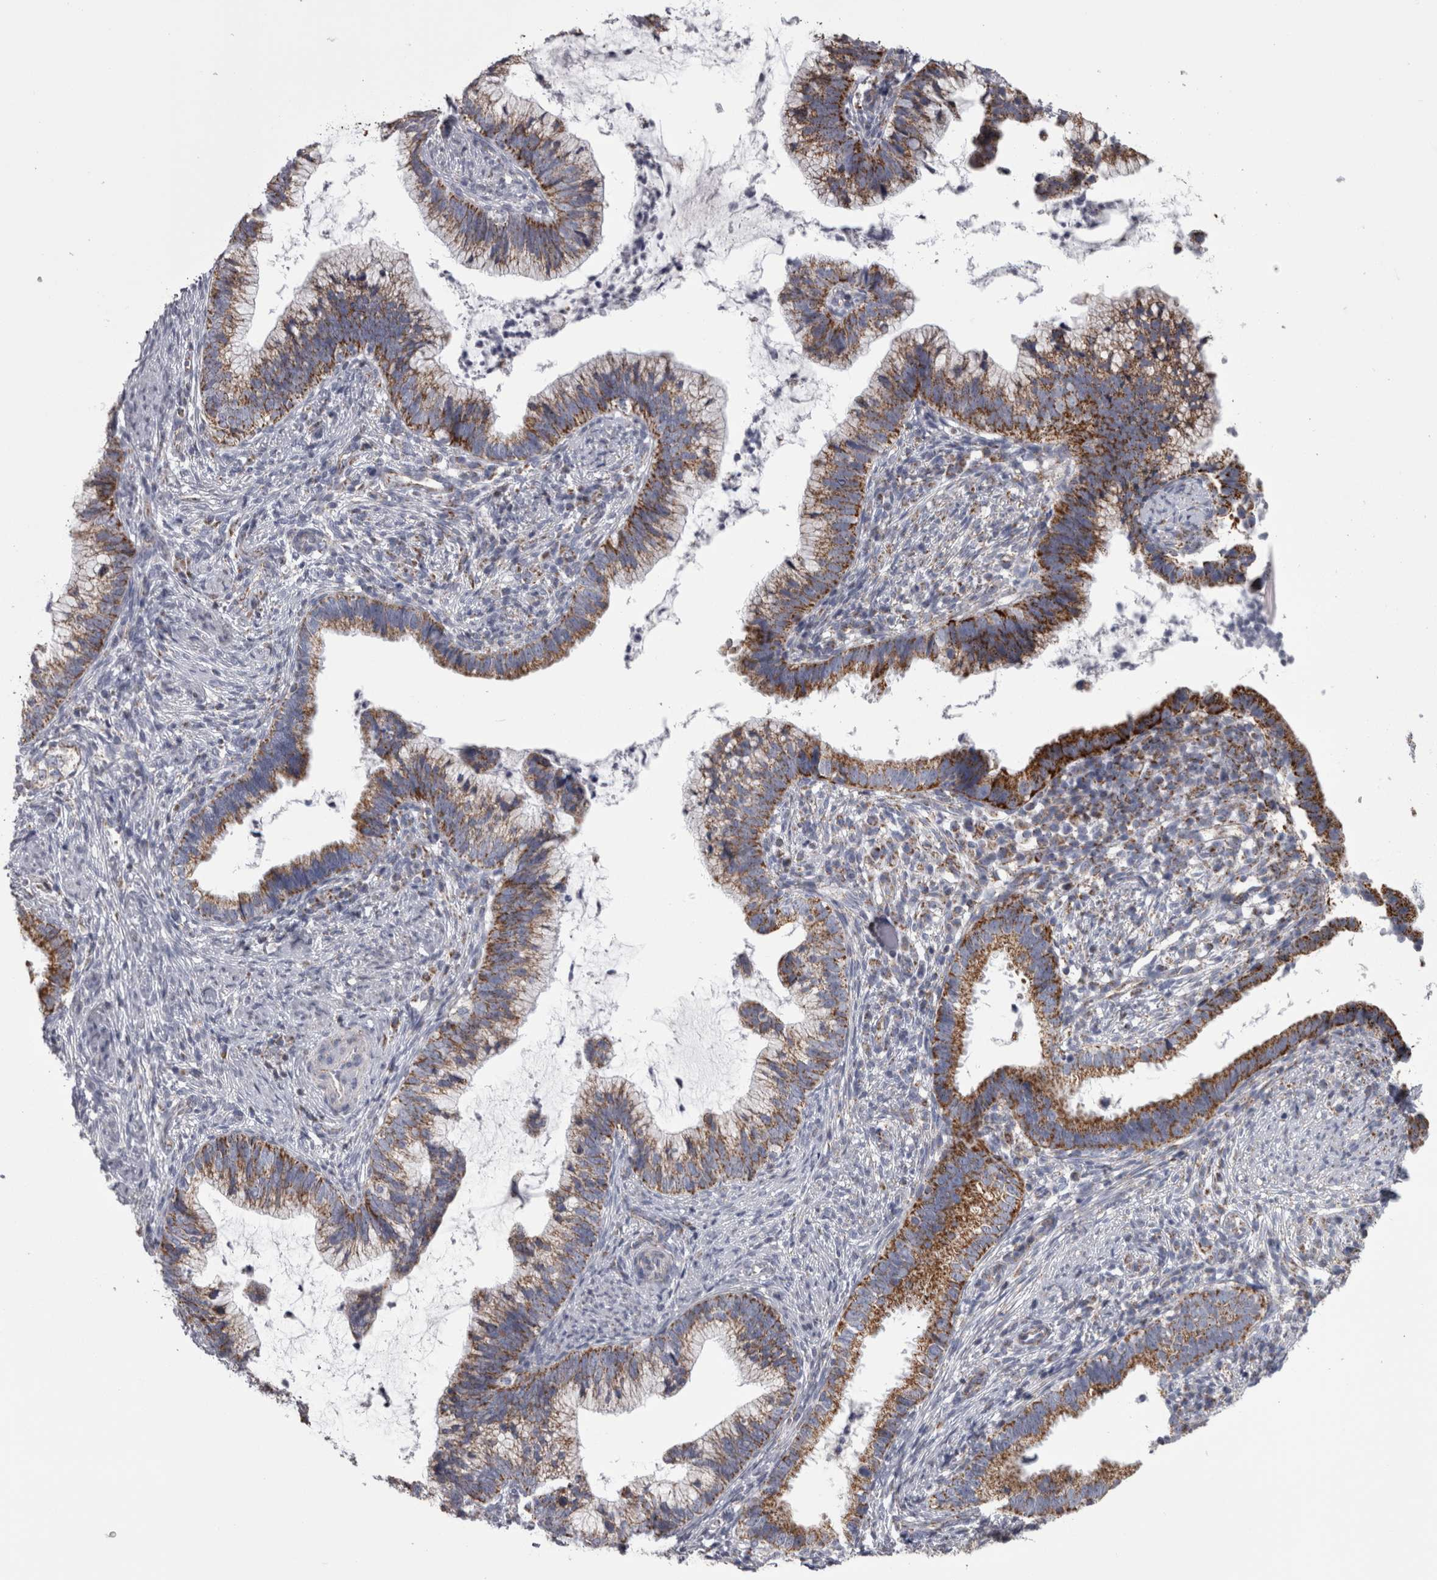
{"staining": {"intensity": "moderate", "quantity": ">75%", "location": "cytoplasmic/membranous"}, "tissue": "cervical cancer", "cell_type": "Tumor cells", "image_type": "cancer", "snomed": [{"axis": "morphology", "description": "Adenocarcinoma, NOS"}, {"axis": "topography", "description": "Cervix"}], "caption": "Moderate cytoplasmic/membranous expression is seen in about >75% of tumor cells in cervical adenocarcinoma.", "gene": "DBT", "patient": {"sex": "female", "age": 36}}